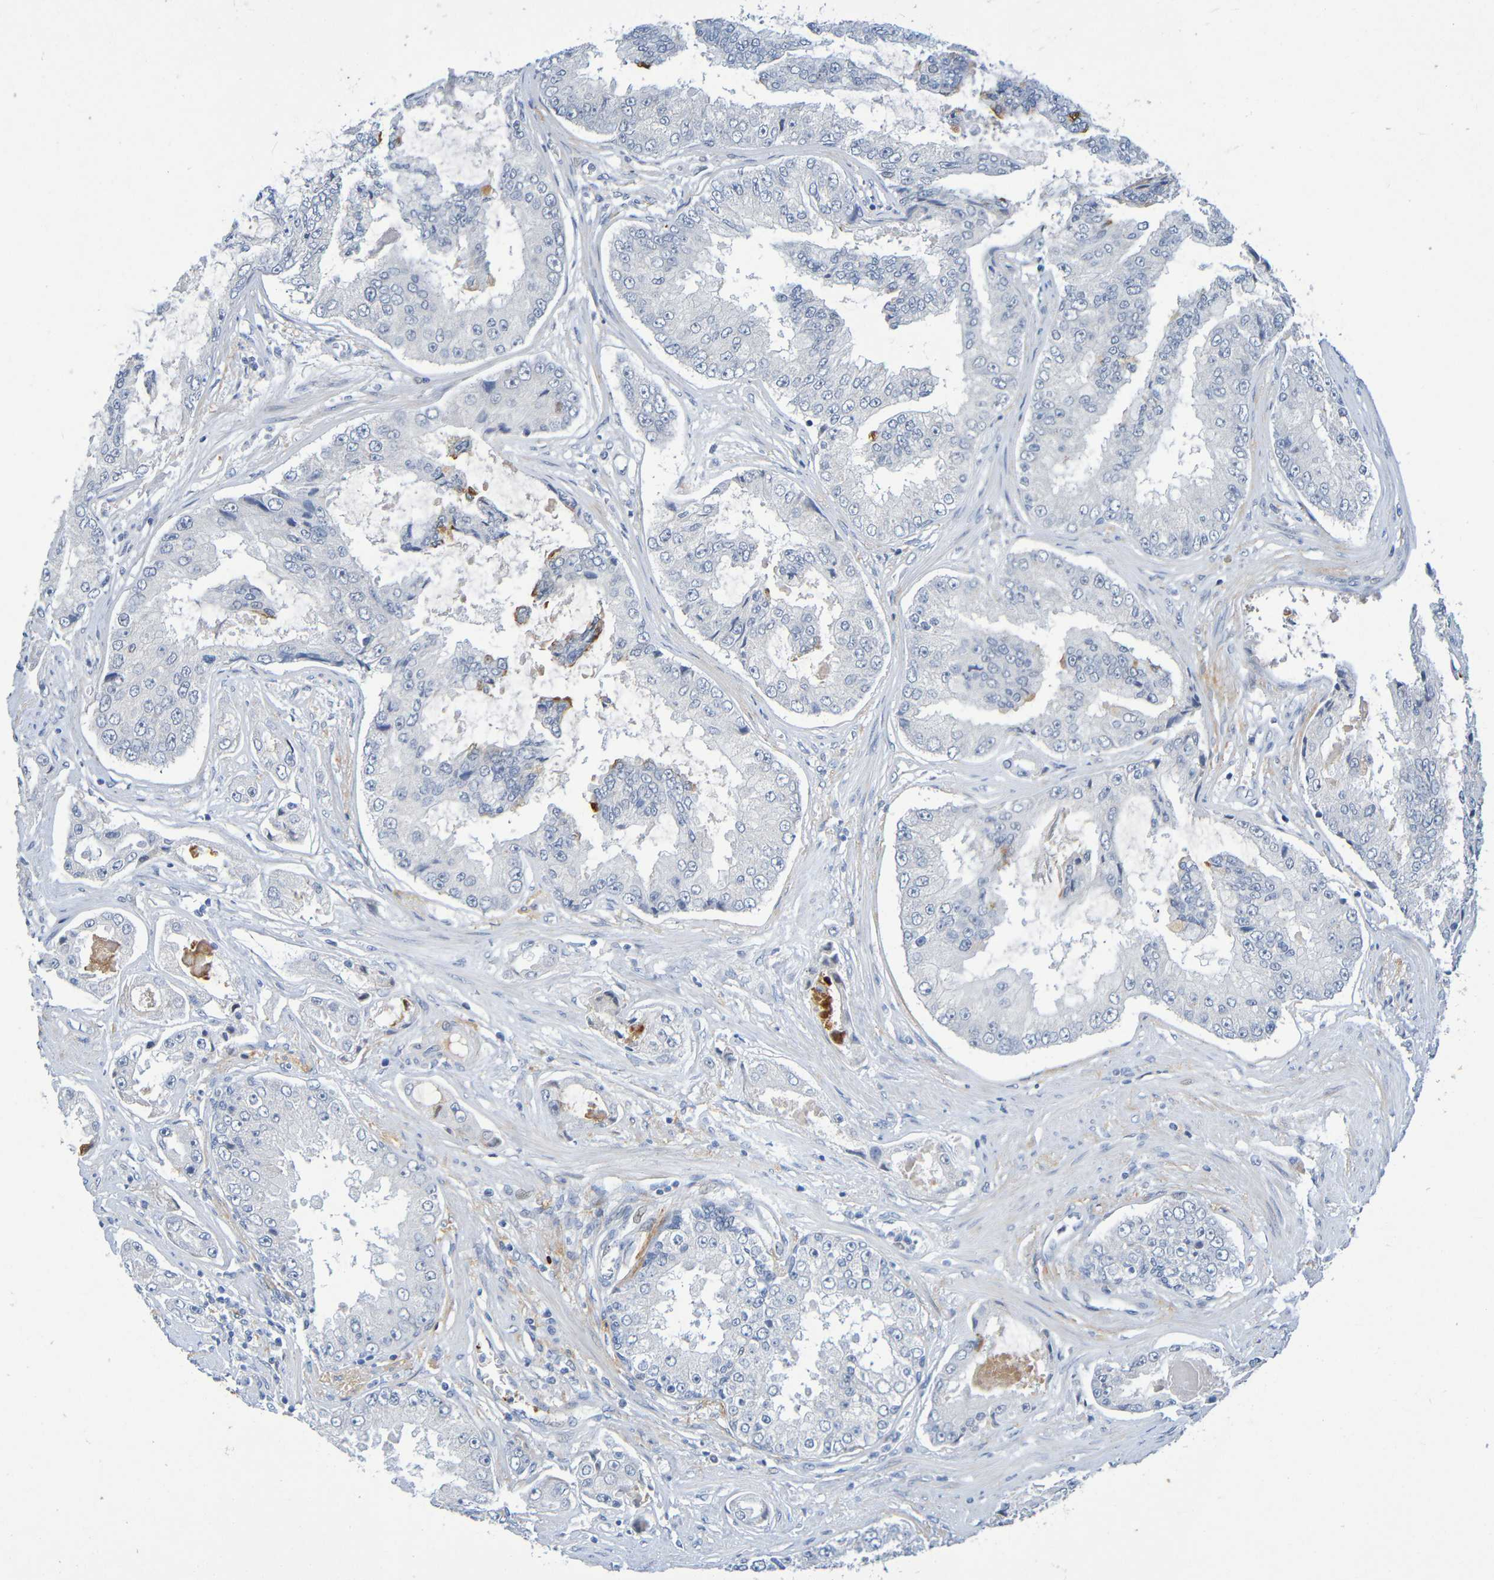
{"staining": {"intensity": "negative", "quantity": "none", "location": "none"}, "tissue": "prostate cancer", "cell_type": "Tumor cells", "image_type": "cancer", "snomed": [{"axis": "morphology", "description": "Adenocarcinoma, High grade"}, {"axis": "topography", "description": "Prostate"}], "caption": "Immunohistochemistry (IHC) micrograph of neoplastic tissue: prostate adenocarcinoma (high-grade) stained with DAB shows no significant protein positivity in tumor cells.", "gene": "IL10", "patient": {"sex": "male", "age": 73}}